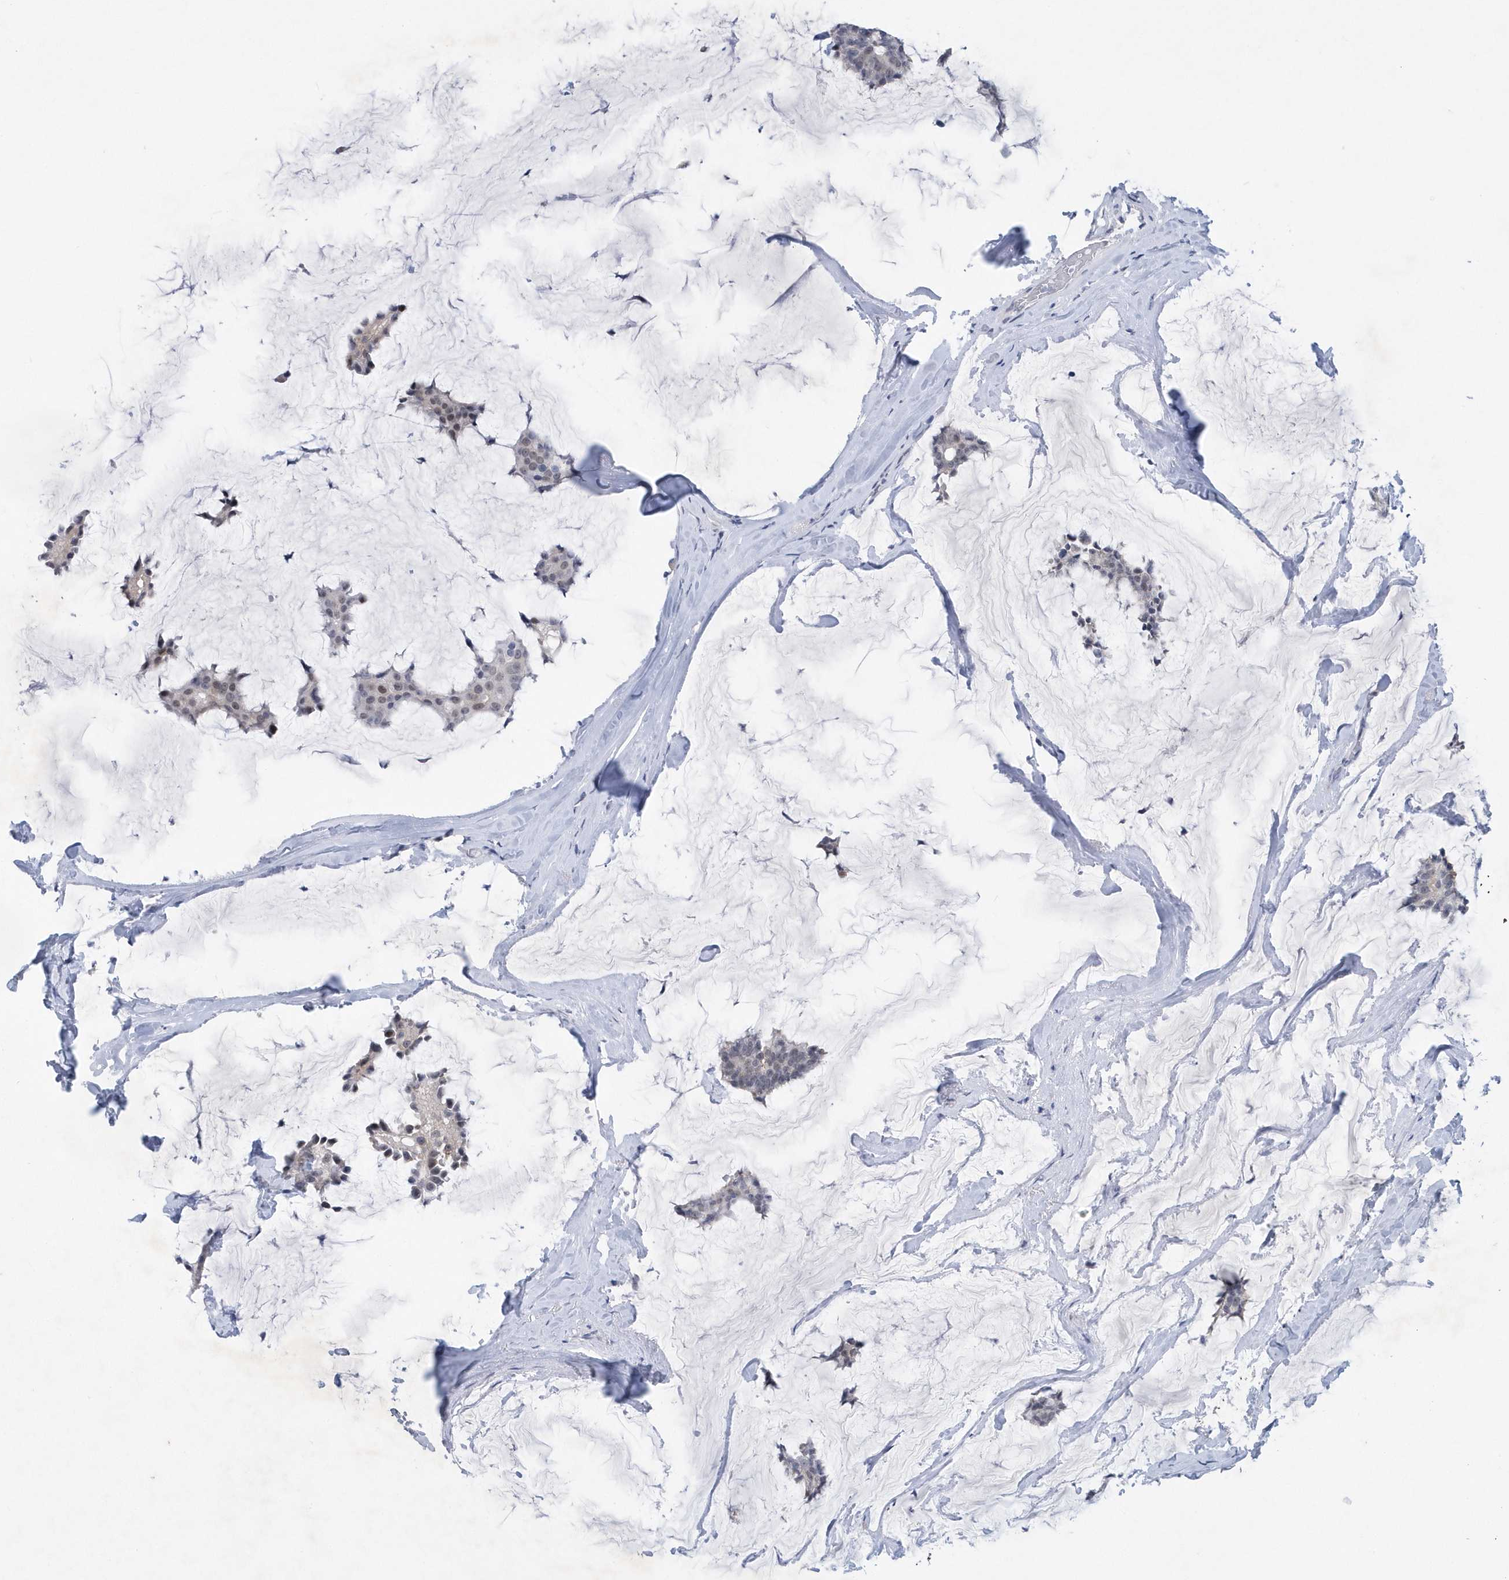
{"staining": {"intensity": "moderate", "quantity": "<25%", "location": "nuclear"}, "tissue": "breast cancer", "cell_type": "Tumor cells", "image_type": "cancer", "snomed": [{"axis": "morphology", "description": "Duct carcinoma"}, {"axis": "topography", "description": "Breast"}], "caption": "High-magnification brightfield microscopy of intraductal carcinoma (breast) stained with DAB (3,3'-diaminobenzidine) (brown) and counterstained with hematoxylin (blue). tumor cells exhibit moderate nuclear expression is present in approximately<25% of cells.", "gene": "SRGAP3", "patient": {"sex": "female", "age": 93}}